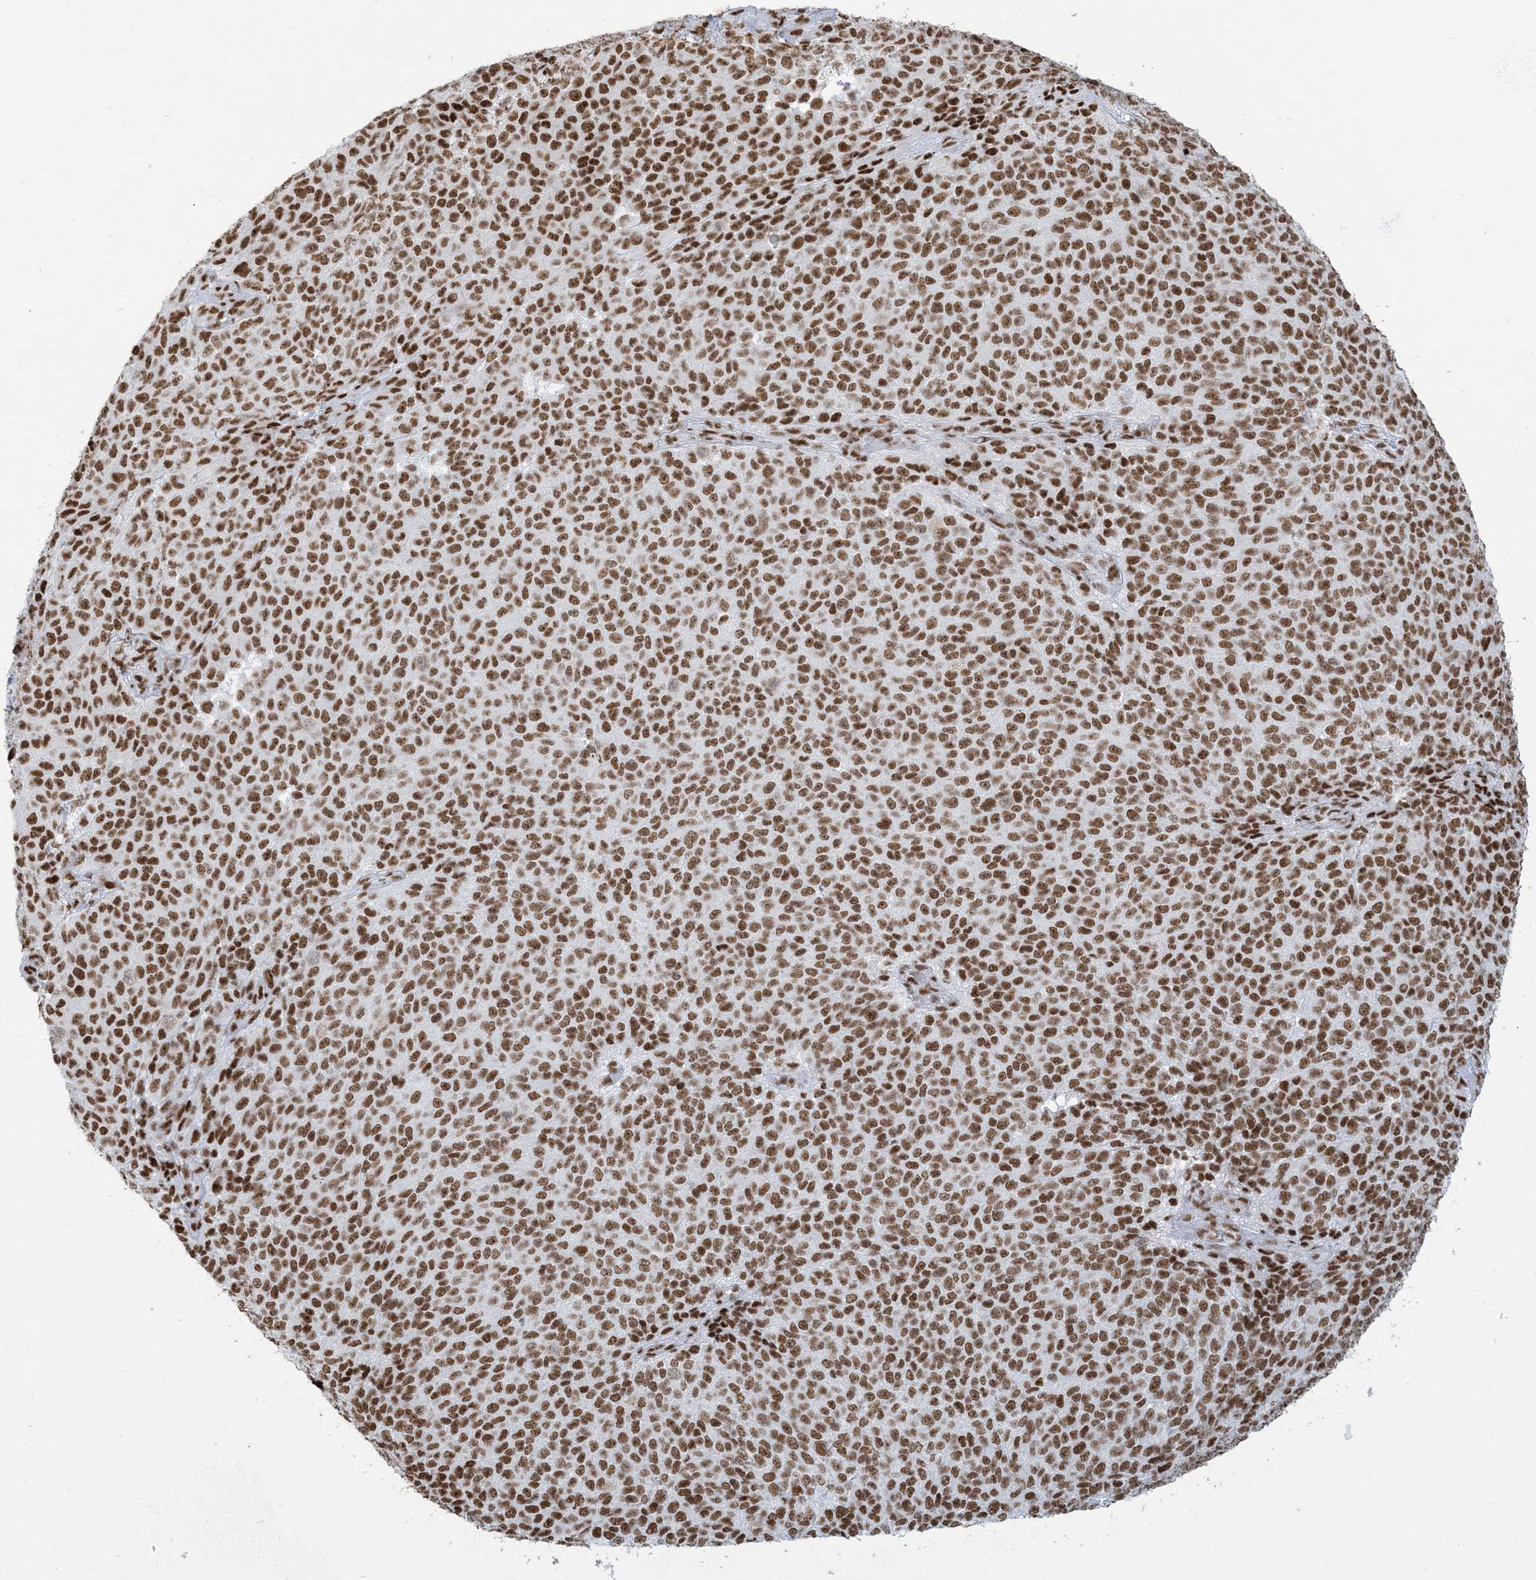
{"staining": {"intensity": "strong", "quantity": ">75%", "location": "nuclear"}, "tissue": "melanoma", "cell_type": "Tumor cells", "image_type": "cancer", "snomed": [{"axis": "morphology", "description": "Malignant melanoma, NOS"}, {"axis": "topography", "description": "Skin"}], "caption": "IHC of melanoma exhibits high levels of strong nuclear expression in about >75% of tumor cells.", "gene": "STAG1", "patient": {"sex": "male", "age": 49}}